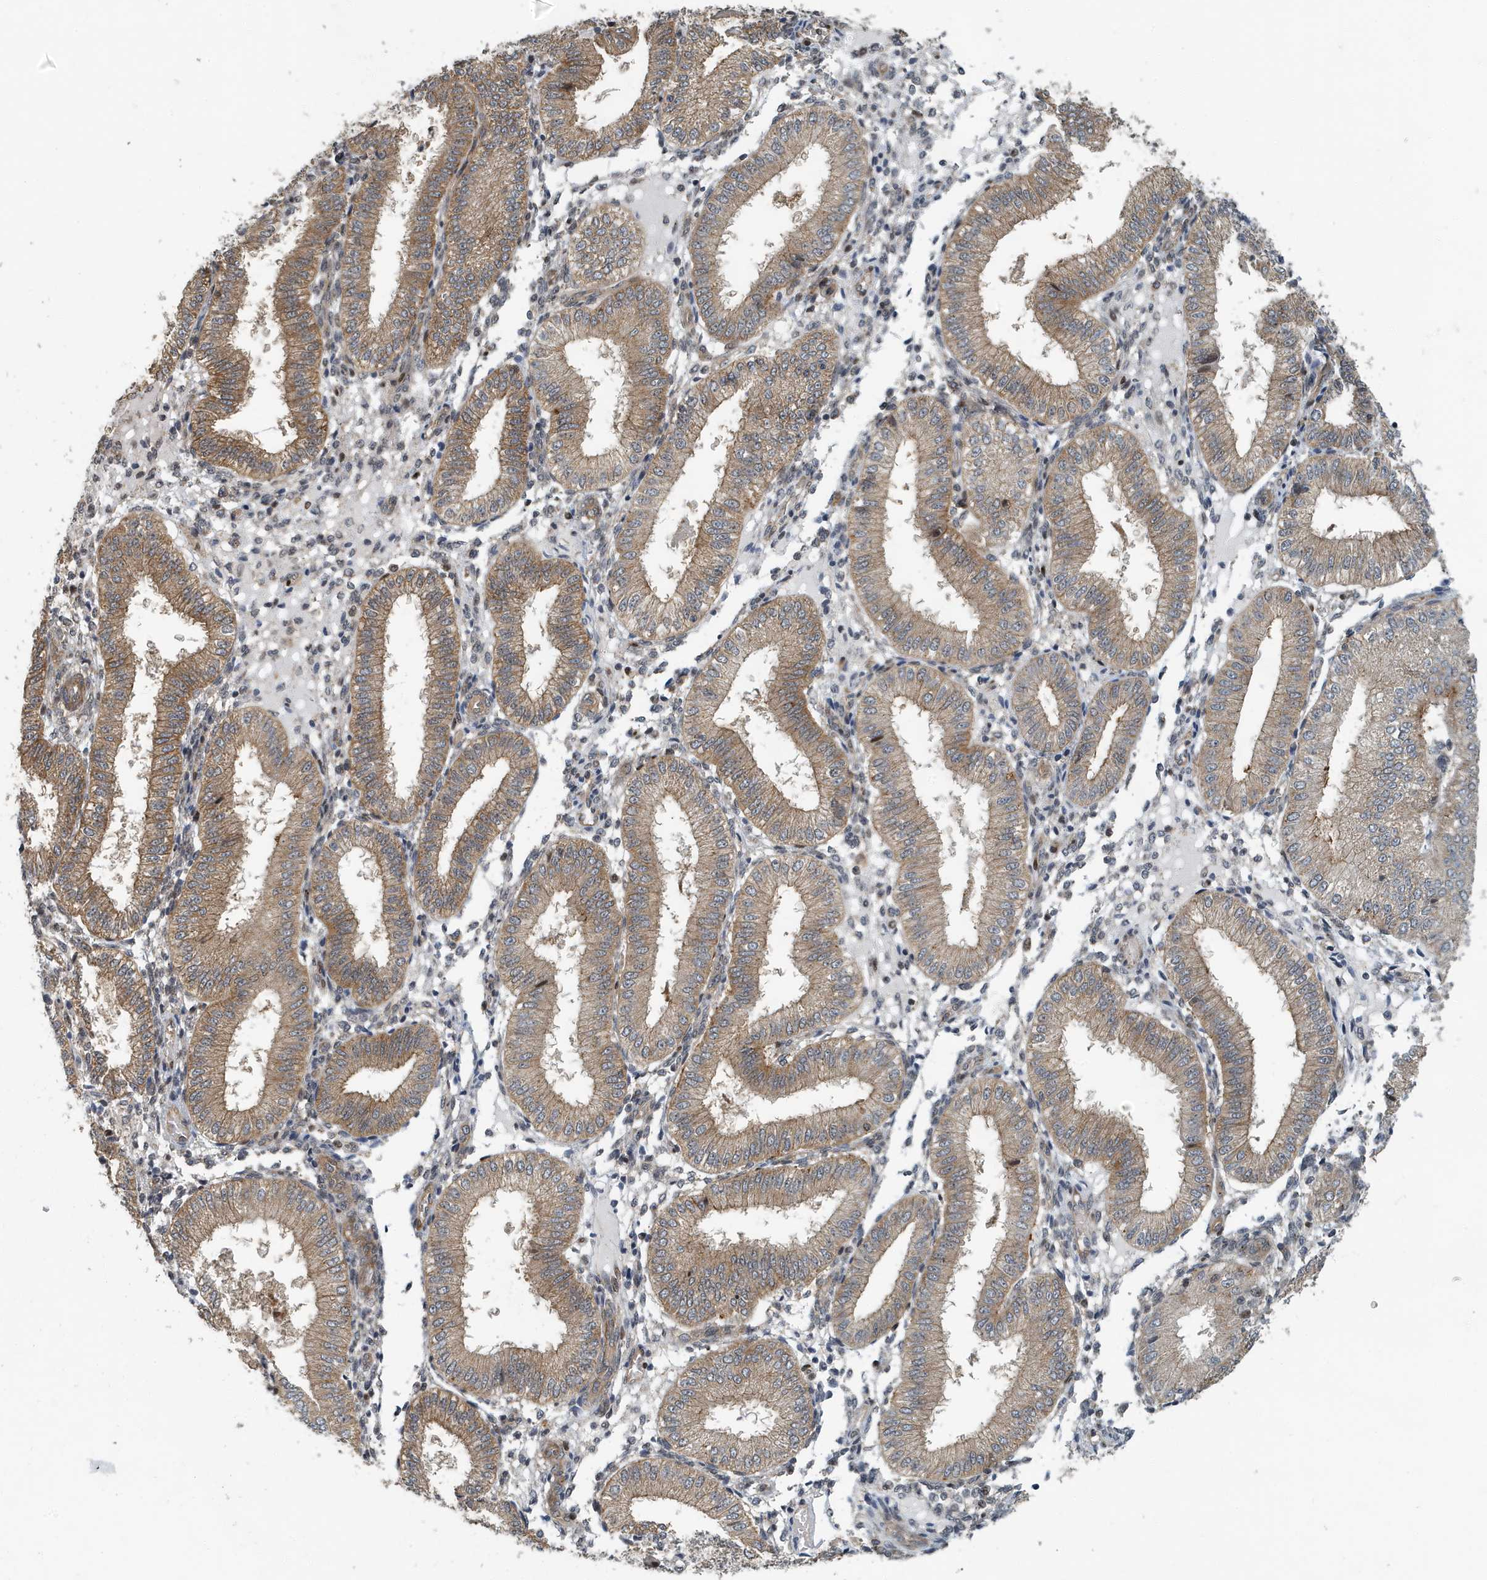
{"staining": {"intensity": "negative", "quantity": "none", "location": "none"}, "tissue": "endometrium", "cell_type": "Cells in endometrial stroma", "image_type": "normal", "snomed": [{"axis": "morphology", "description": "Normal tissue, NOS"}, {"axis": "topography", "description": "Endometrium"}], "caption": "Micrograph shows no significant protein positivity in cells in endometrial stroma of benign endometrium. Brightfield microscopy of IHC stained with DAB (brown) and hematoxylin (blue), captured at high magnification.", "gene": "KIF15", "patient": {"sex": "female", "age": 39}}